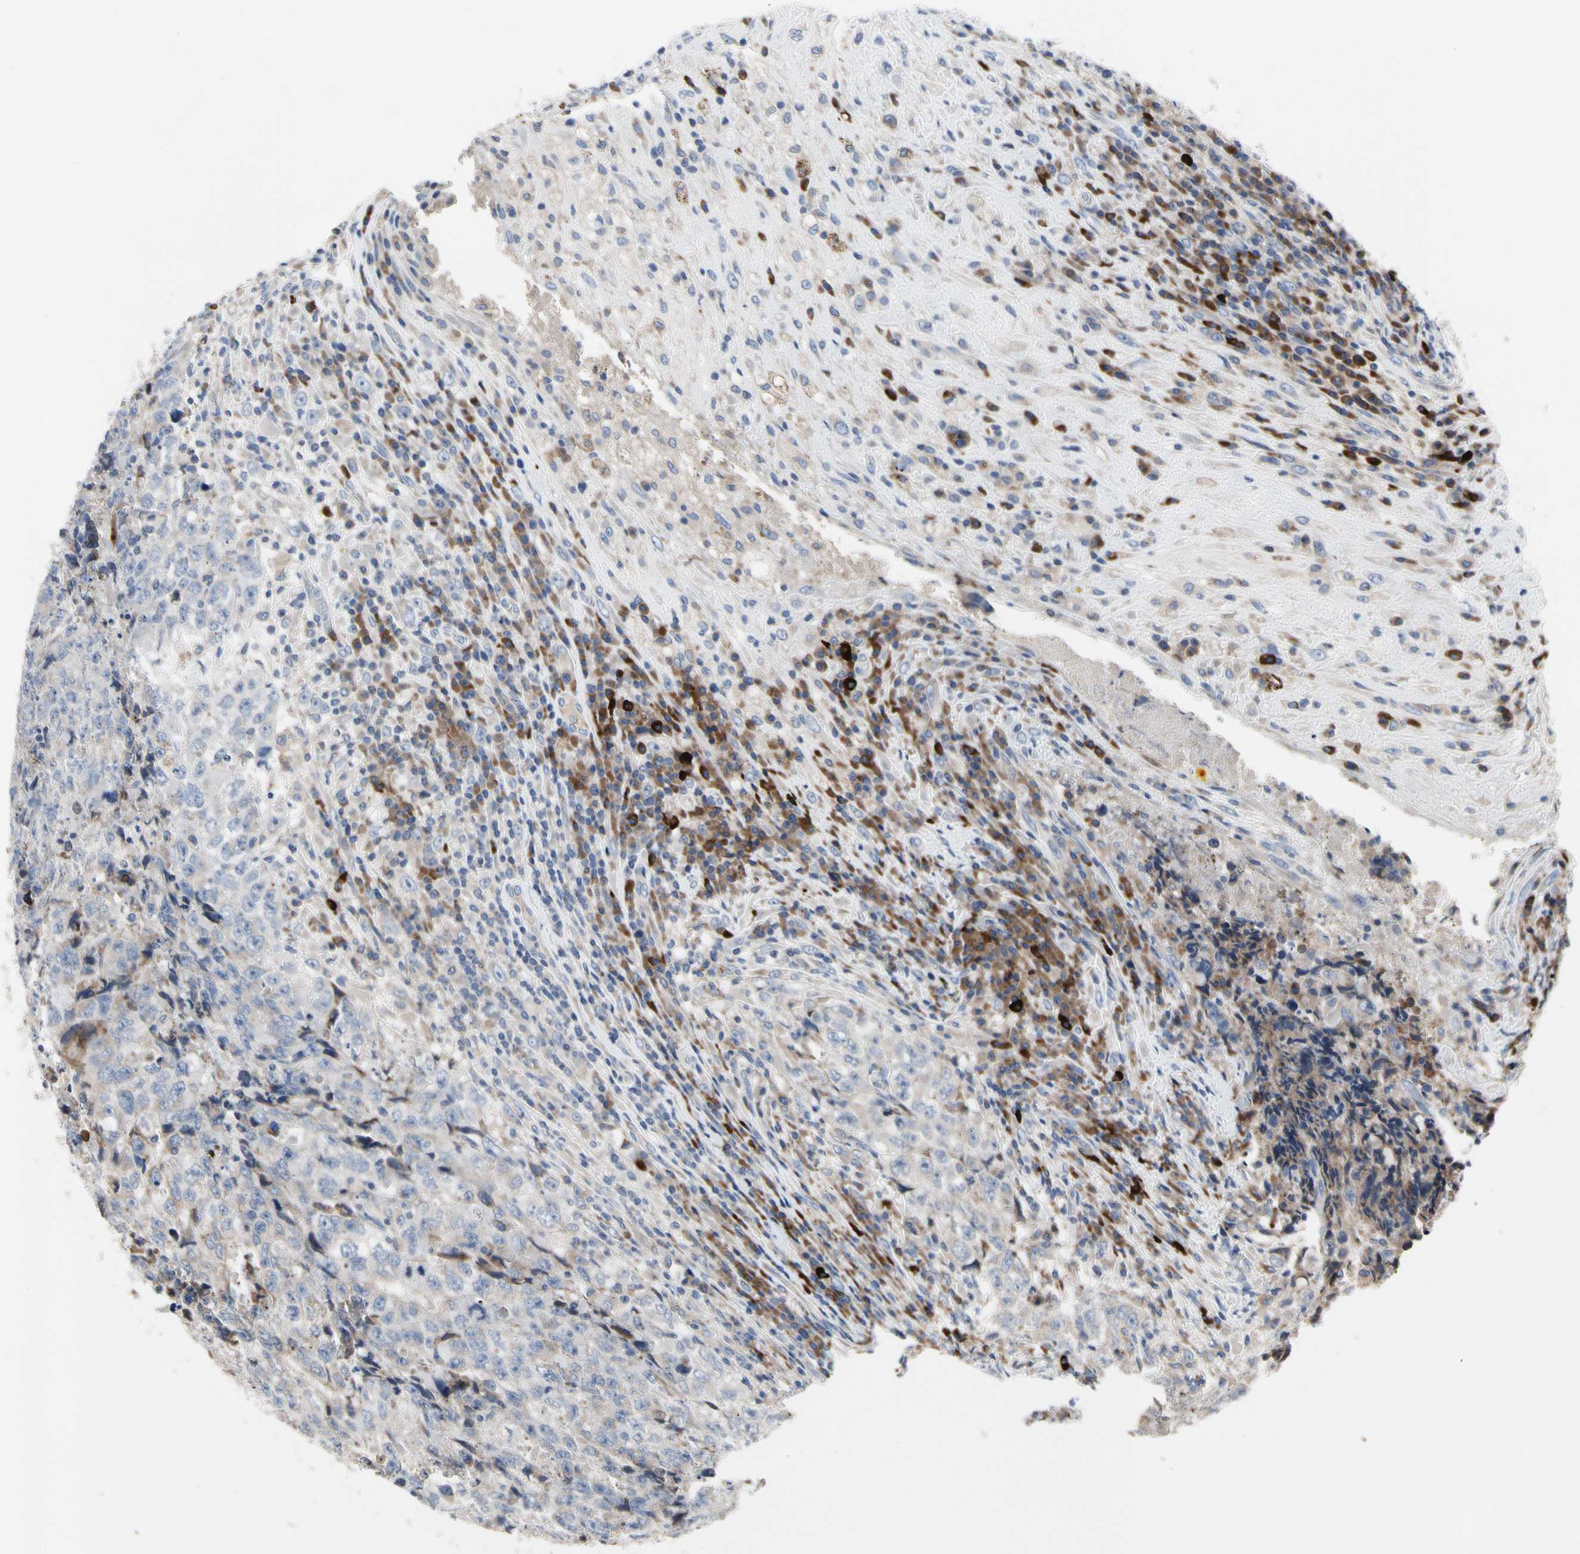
{"staining": {"intensity": "weak", "quantity": "25%-75%", "location": "cytoplasmic/membranous"}, "tissue": "testis cancer", "cell_type": "Tumor cells", "image_type": "cancer", "snomed": [{"axis": "morphology", "description": "Necrosis, NOS"}, {"axis": "morphology", "description": "Carcinoma, Embryonal, NOS"}, {"axis": "topography", "description": "Testis"}], "caption": "Immunohistochemistry (DAB (3,3'-diaminobenzidine)) staining of human embryonal carcinoma (testis) exhibits weak cytoplasmic/membranous protein expression in about 25%-75% of tumor cells.", "gene": "MMEL1", "patient": {"sex": "male", "age": 19}}